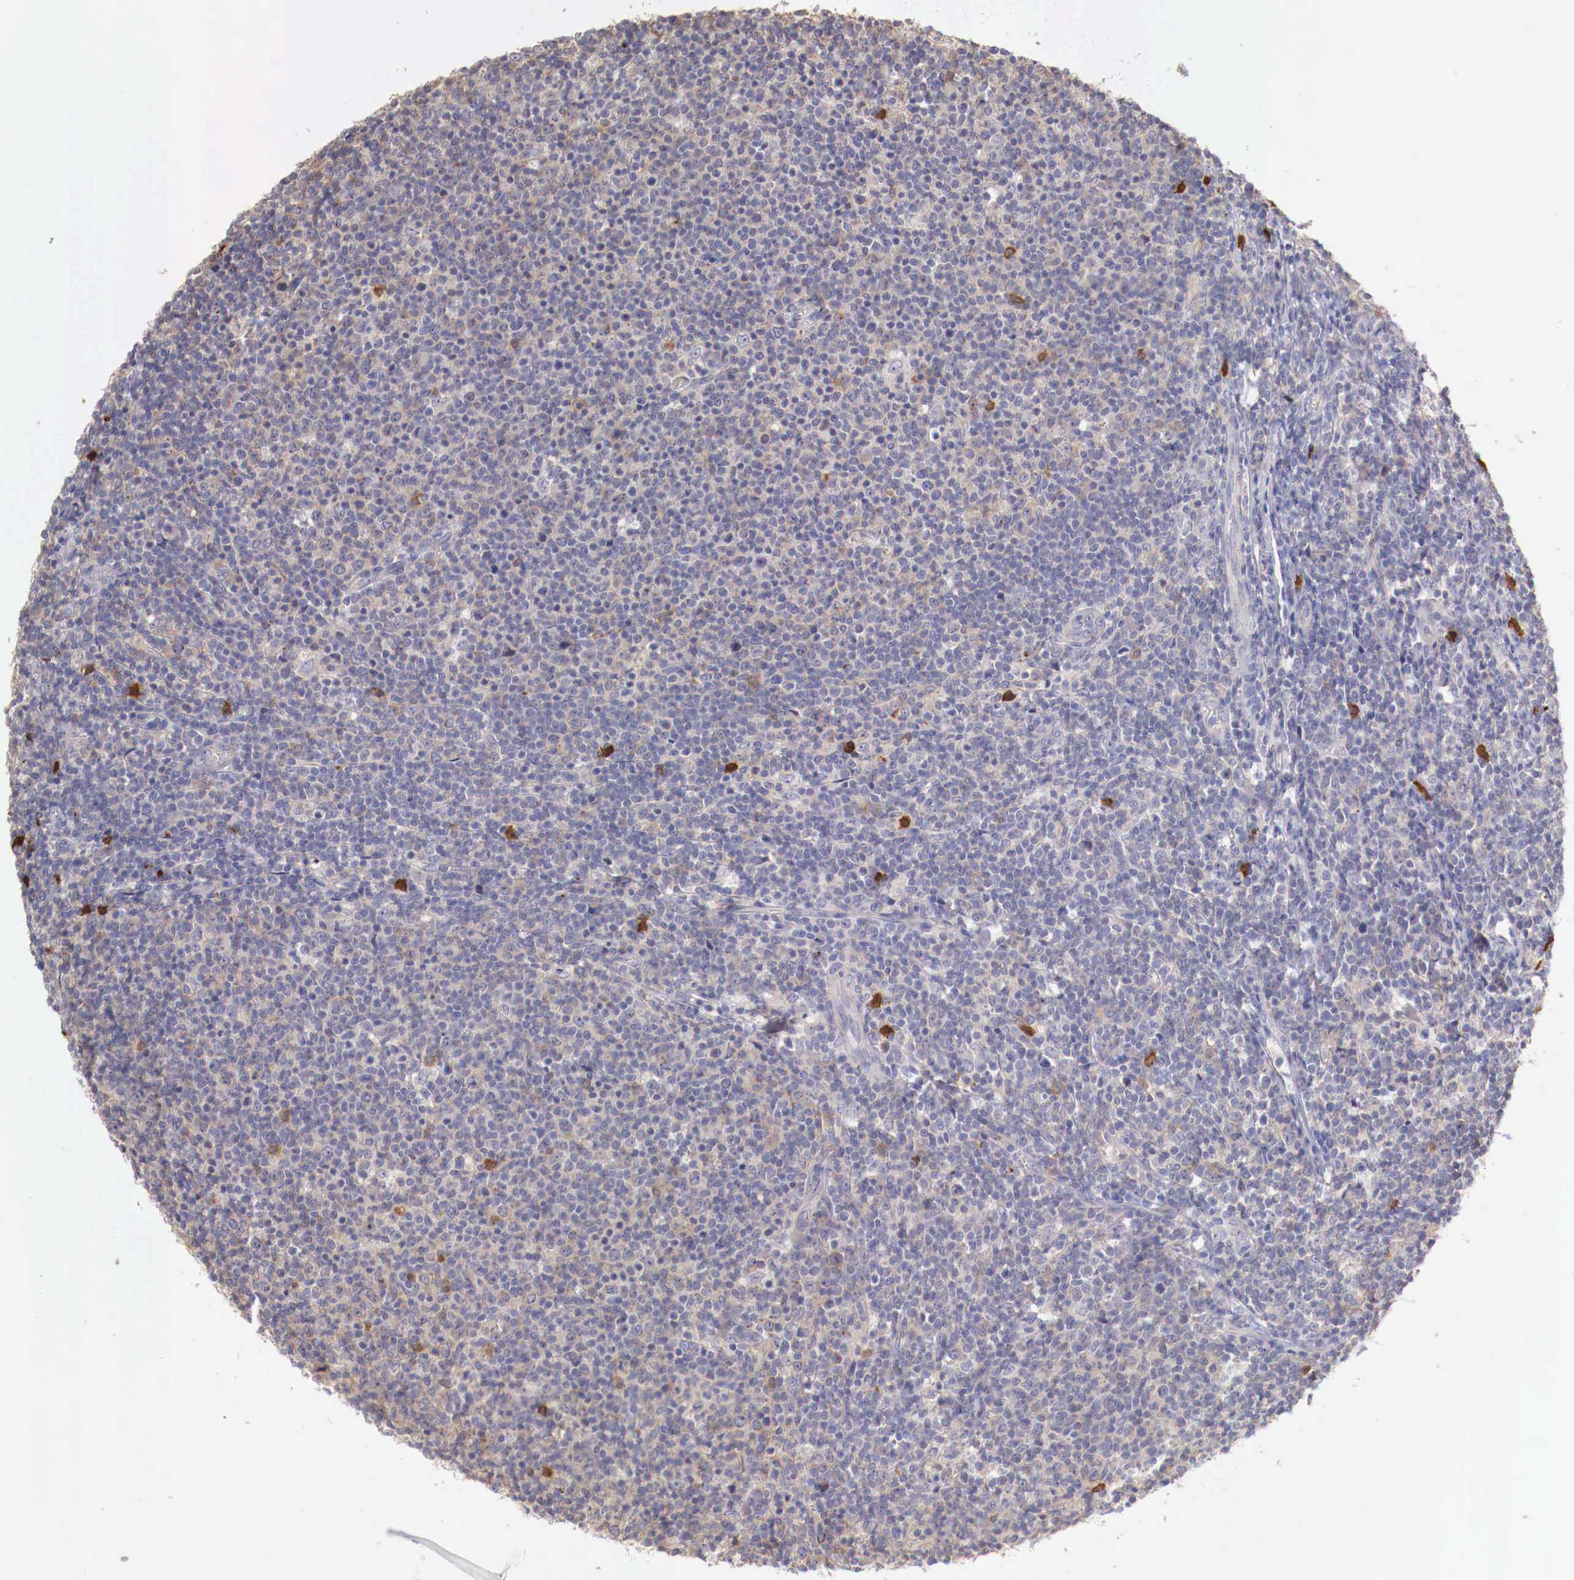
{"staining": {"intensity": "weak", "quantity": "25%-75%", "location": "cytoplasmic/membranous"}, "tissue": "lymphoma", "cell_type": "Tumor cells", "image_type": "cancer", "snomed": [{"axis": "morphology", "description": "Malignant lymphoma, non-Hodgkin's type, Low grade"}, {"axis": "topography", "description": "Lymph node"}], "caption": "Malignant lymphoma, non-Hodgkin's type (low-grade) was stained to show a protein in brown. There is low levels of weak cytoplasmic/membranous positivity in about 25%-75% of tumor cells.", "gene": "PITPNA", "patient": {"sex": "male", "age": 74}}